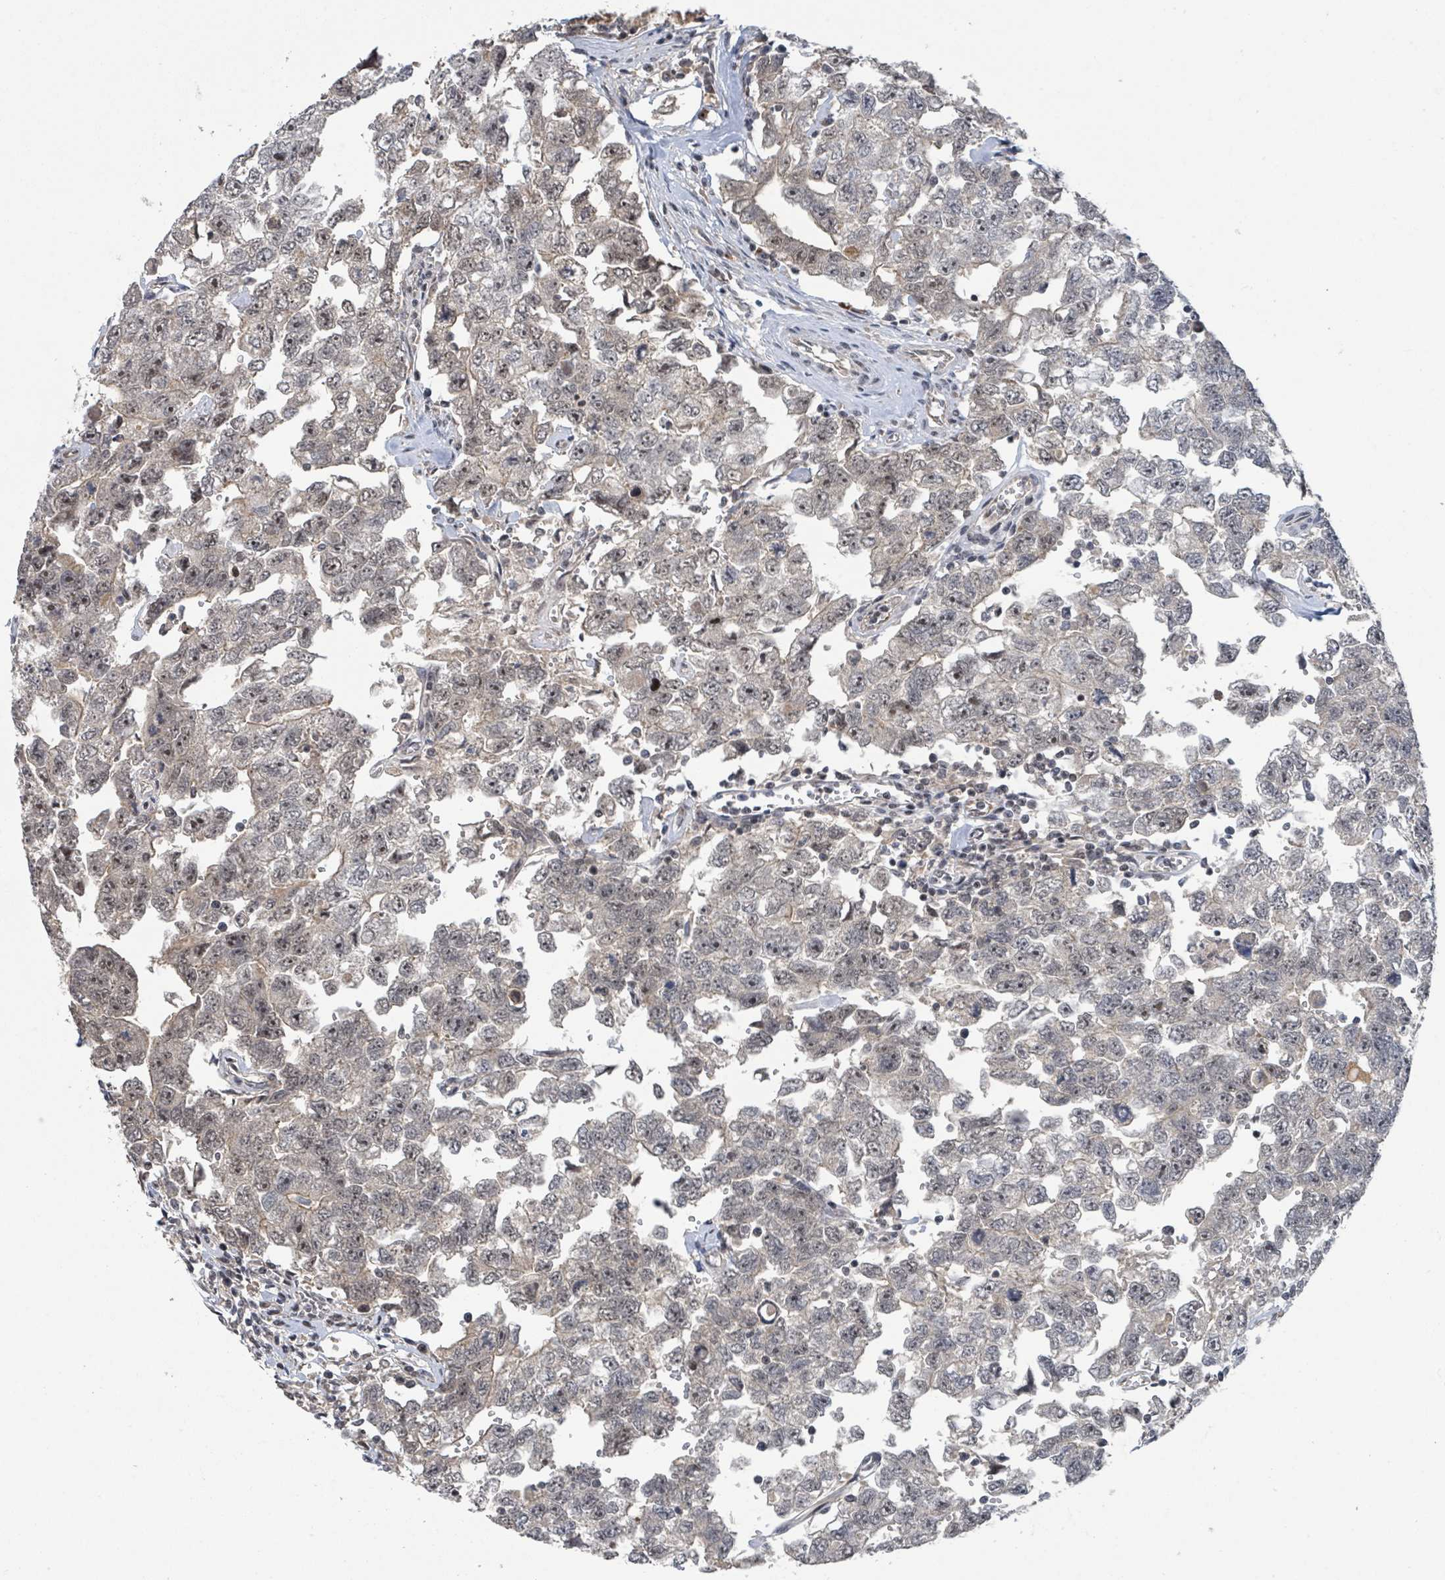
{"staining": {"intensity": "weak", "quantity": "<25%", "location": "nuclear"}, "tissue": "testis cancer", "cell_type": "Tumor cells", "image_type": "cancer", "snomed": [{"axis": "morphology", "description": "Carcinoma, Embryonal, NOS"}, {"axis": "topography", "description": "Testis"}], "caption": "DAB (3,3'-diaminobenzidine) immunohistochemical staining of testis cancer (embryonal carcinoma) exhibits no significant expression in tumor cells.", "gene": "ZBTB14", "patient": {"sex": "male", "age": 22}}